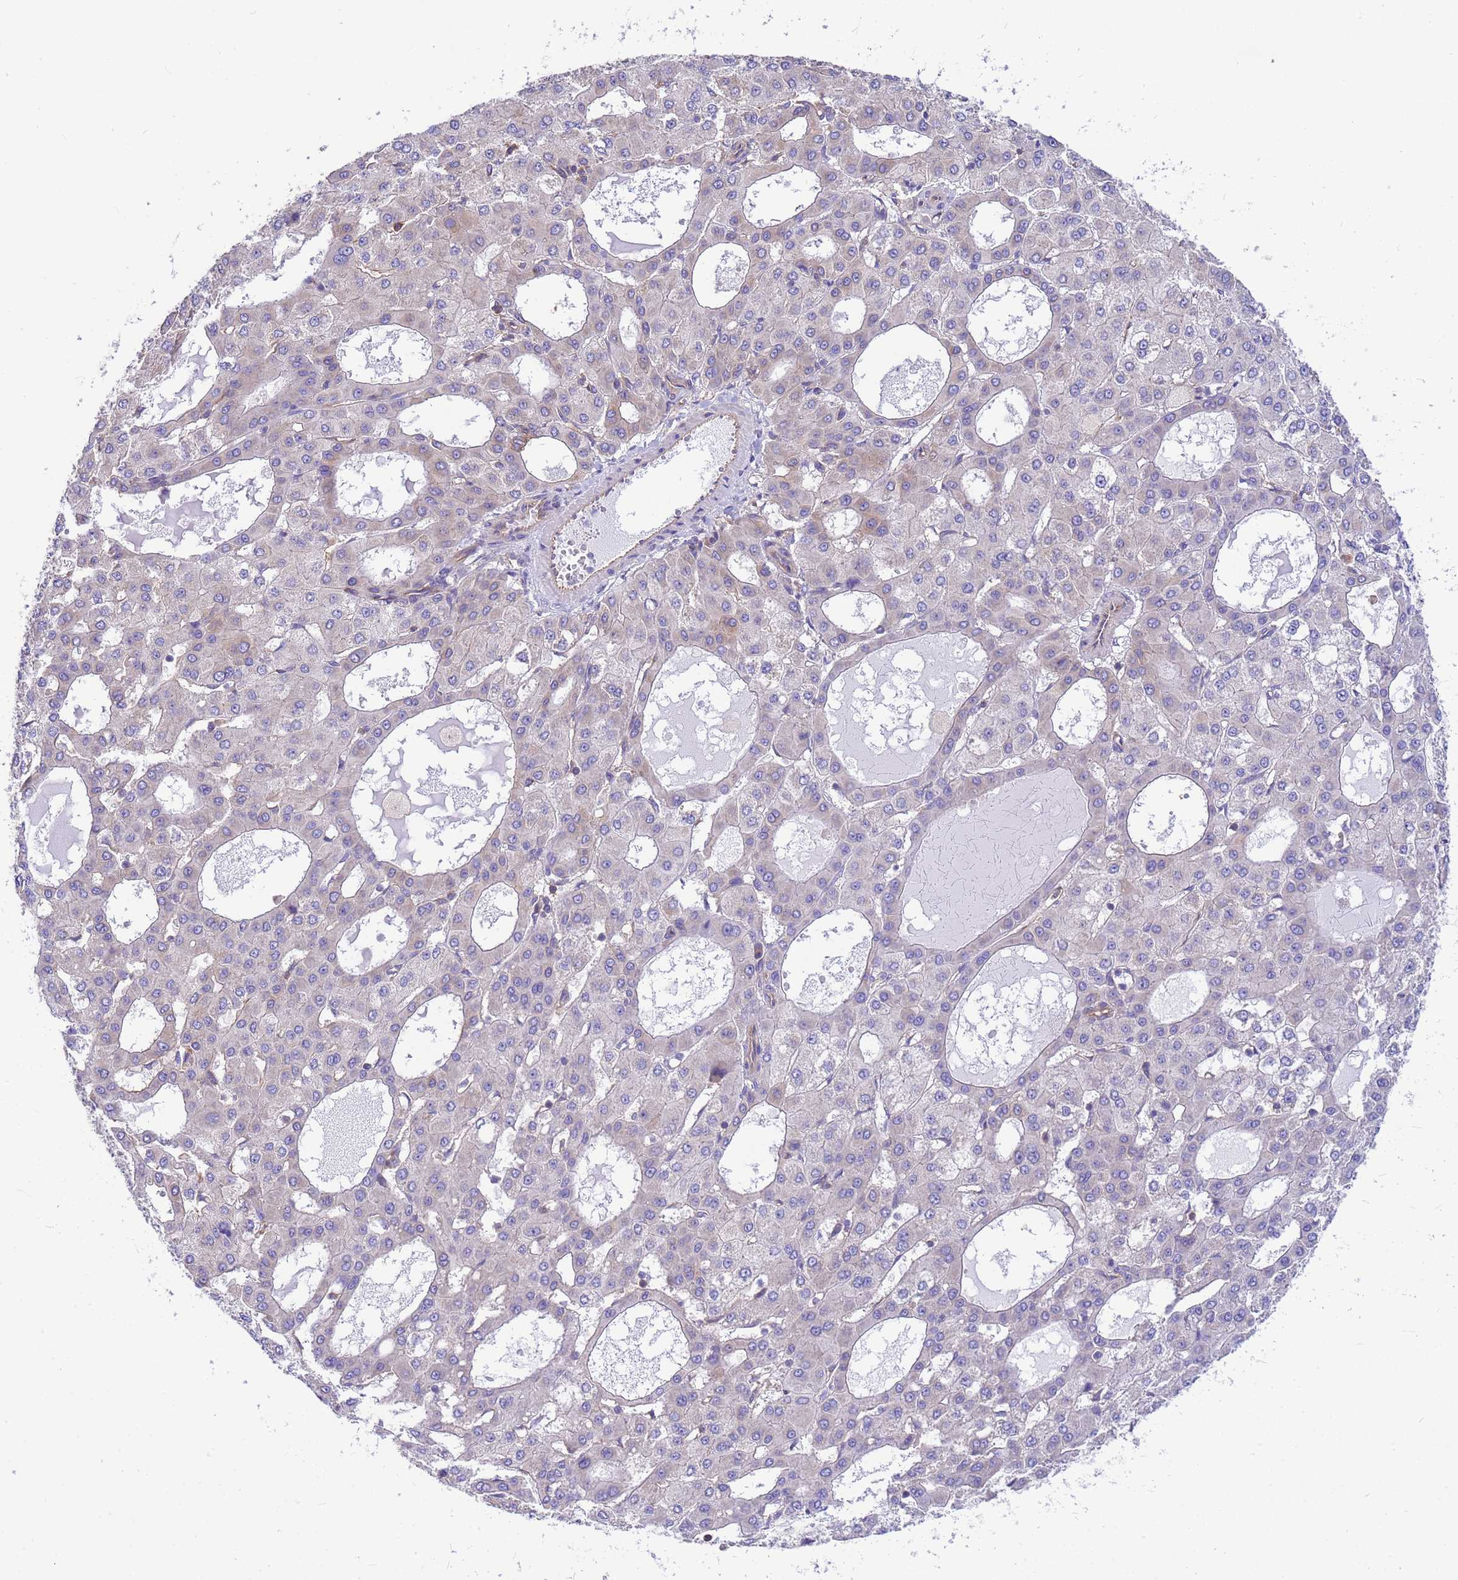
{"staining": {"intensity": "negative", "quantity": "none", "location": "none"}, "tissue": "liver cancer", "cell_type": "Tumor cells", "image_type": "cancer", "snomed": [{"axis": "morphology", "description": "Carcinoma, Hepatocellular, NOS"}, {"axis": "topography", "description": "Liver"}], "caption": "The micrograph displays no staining of tumor cells in liver hepatocellular carcinoma. (Brightfield microscopy of DAB IHC at high magnification).", "gene": "TUBB1", "patient": {"sex": "male", "age": 47}}